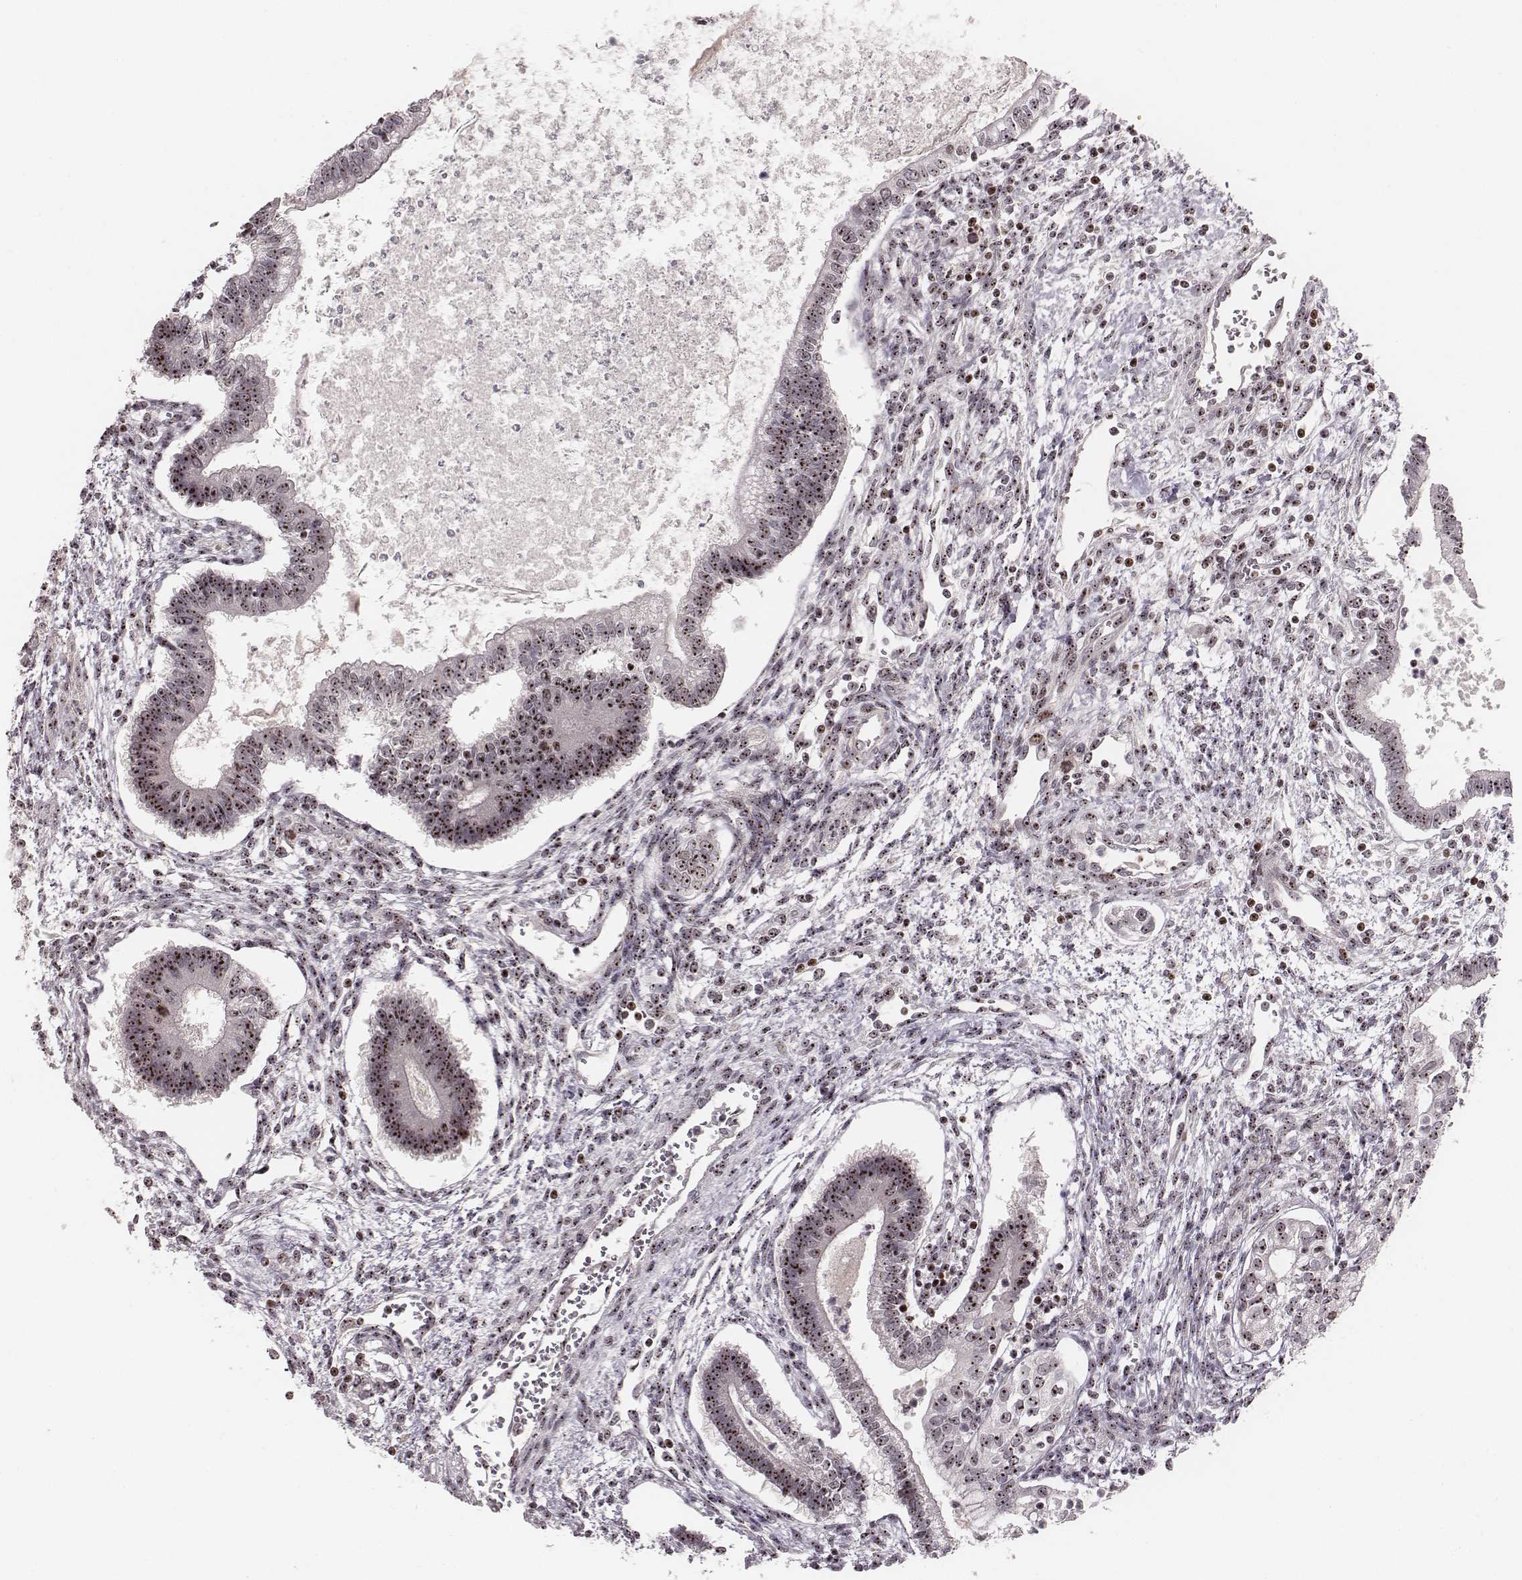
{"staining": {"intensity": "moderate", "quantity": ">75%", "location": "nuclear"}, "tissue": "testis cancer", "cell_type": "Tumor cells", "image_type": "cancer", "snomed": [{"axis": "morphology", "description": "Carcinoma, Embryonal, NOS"}, {"axis": "topography", "description": "Testis"}], "caption": "High-magnification brightfield microscopy of testis embryonal carcinoma stained with DAB (3,3'-diaminobenzidine) (brown) and counterstained with hematoxylin (blue). tumor cells exhibit moderate nuclear positivity is present in approximately>75% of cells.", "gene": "NOP56", "patient": {"sex": "male", "age": 37}}